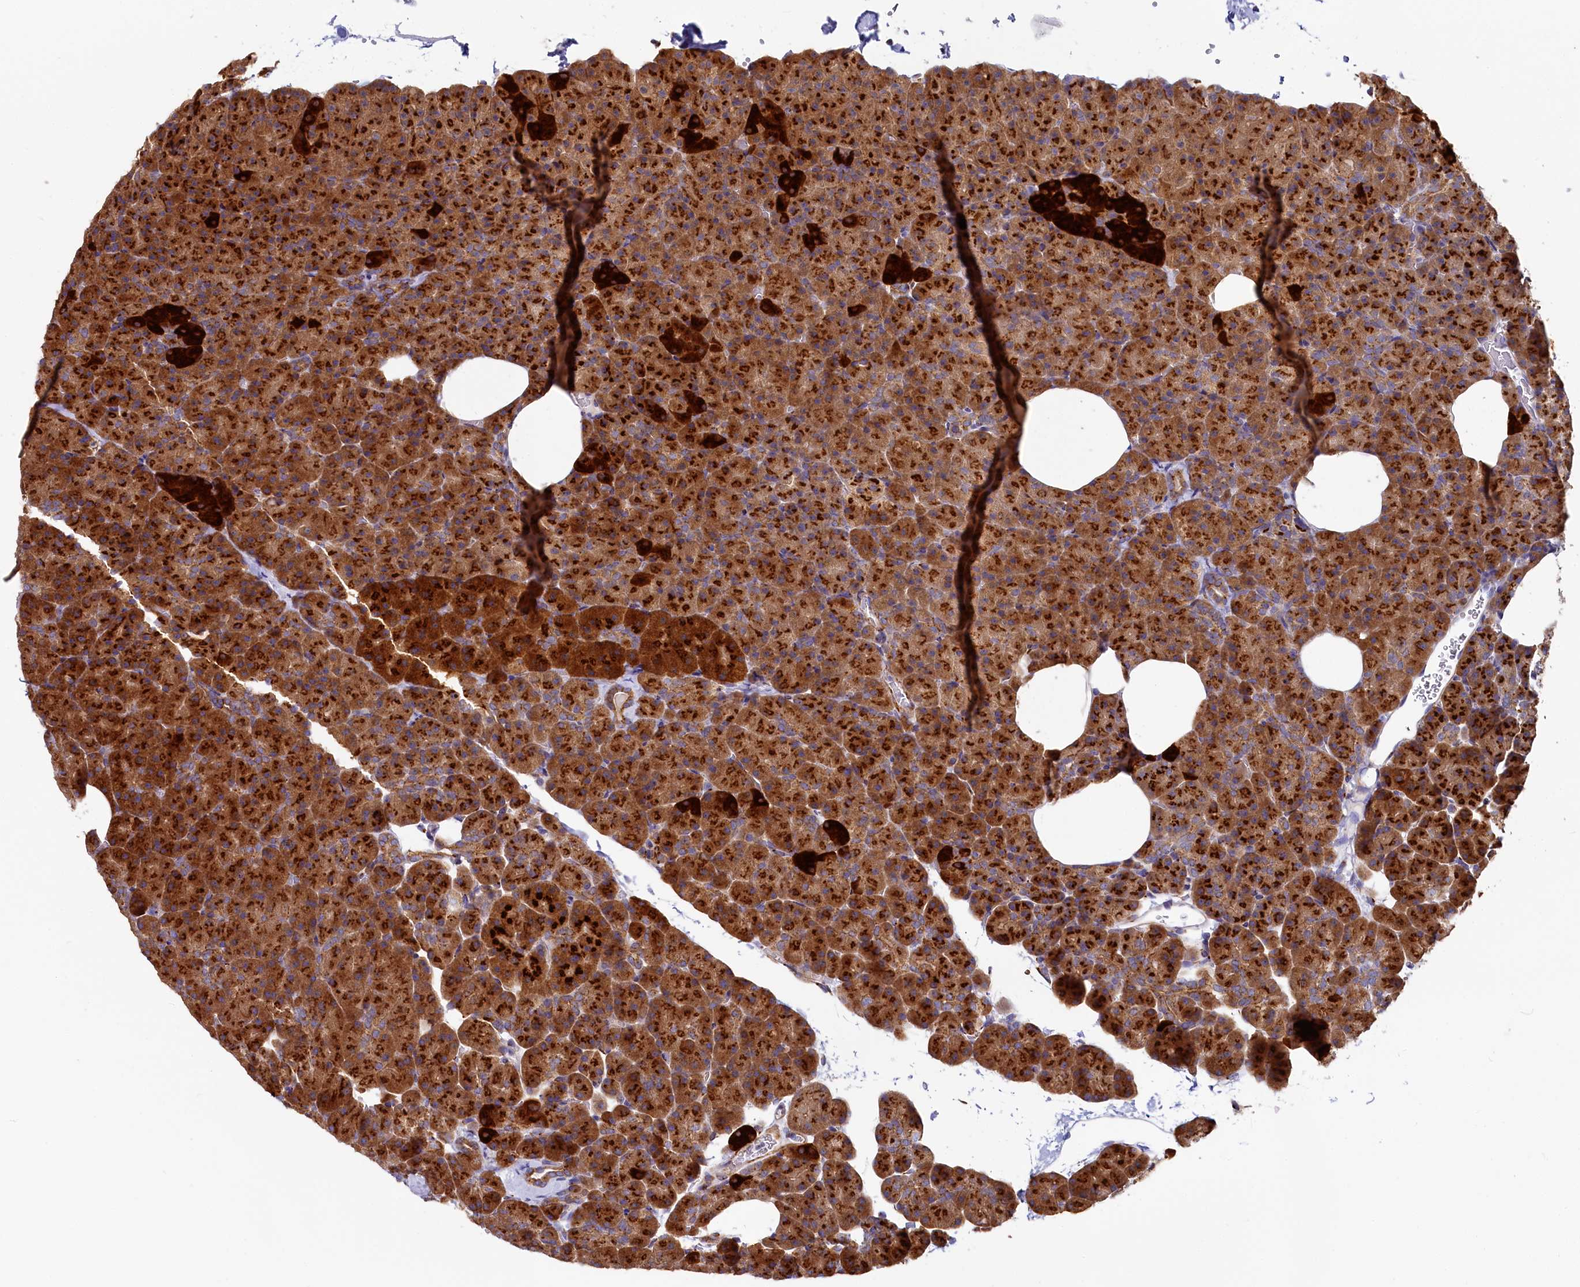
{"staining": {"intensity": "strong", "quantity": ">75%", "location": "cytoplasmic/membranous"}, "tissue": "pancreas", "cell_type": "Exocrine glandular cells", "image_type": "normal", "snomed": [{"axis": "morphology", "description": "Normal tissue, NOS"}, {"axis": "morphology", "description": "Carcinoid, malignant, NOS"}, {"axis": "topography", "description": "Pancreas"}], "caption": "Protein staining of normal pancreas reveals strong cytoplasmic/membranous staining in about >75% of exocrine glandular cells.", "gene": "BET1L", "patient": {"sex": "female", "age": 35}}